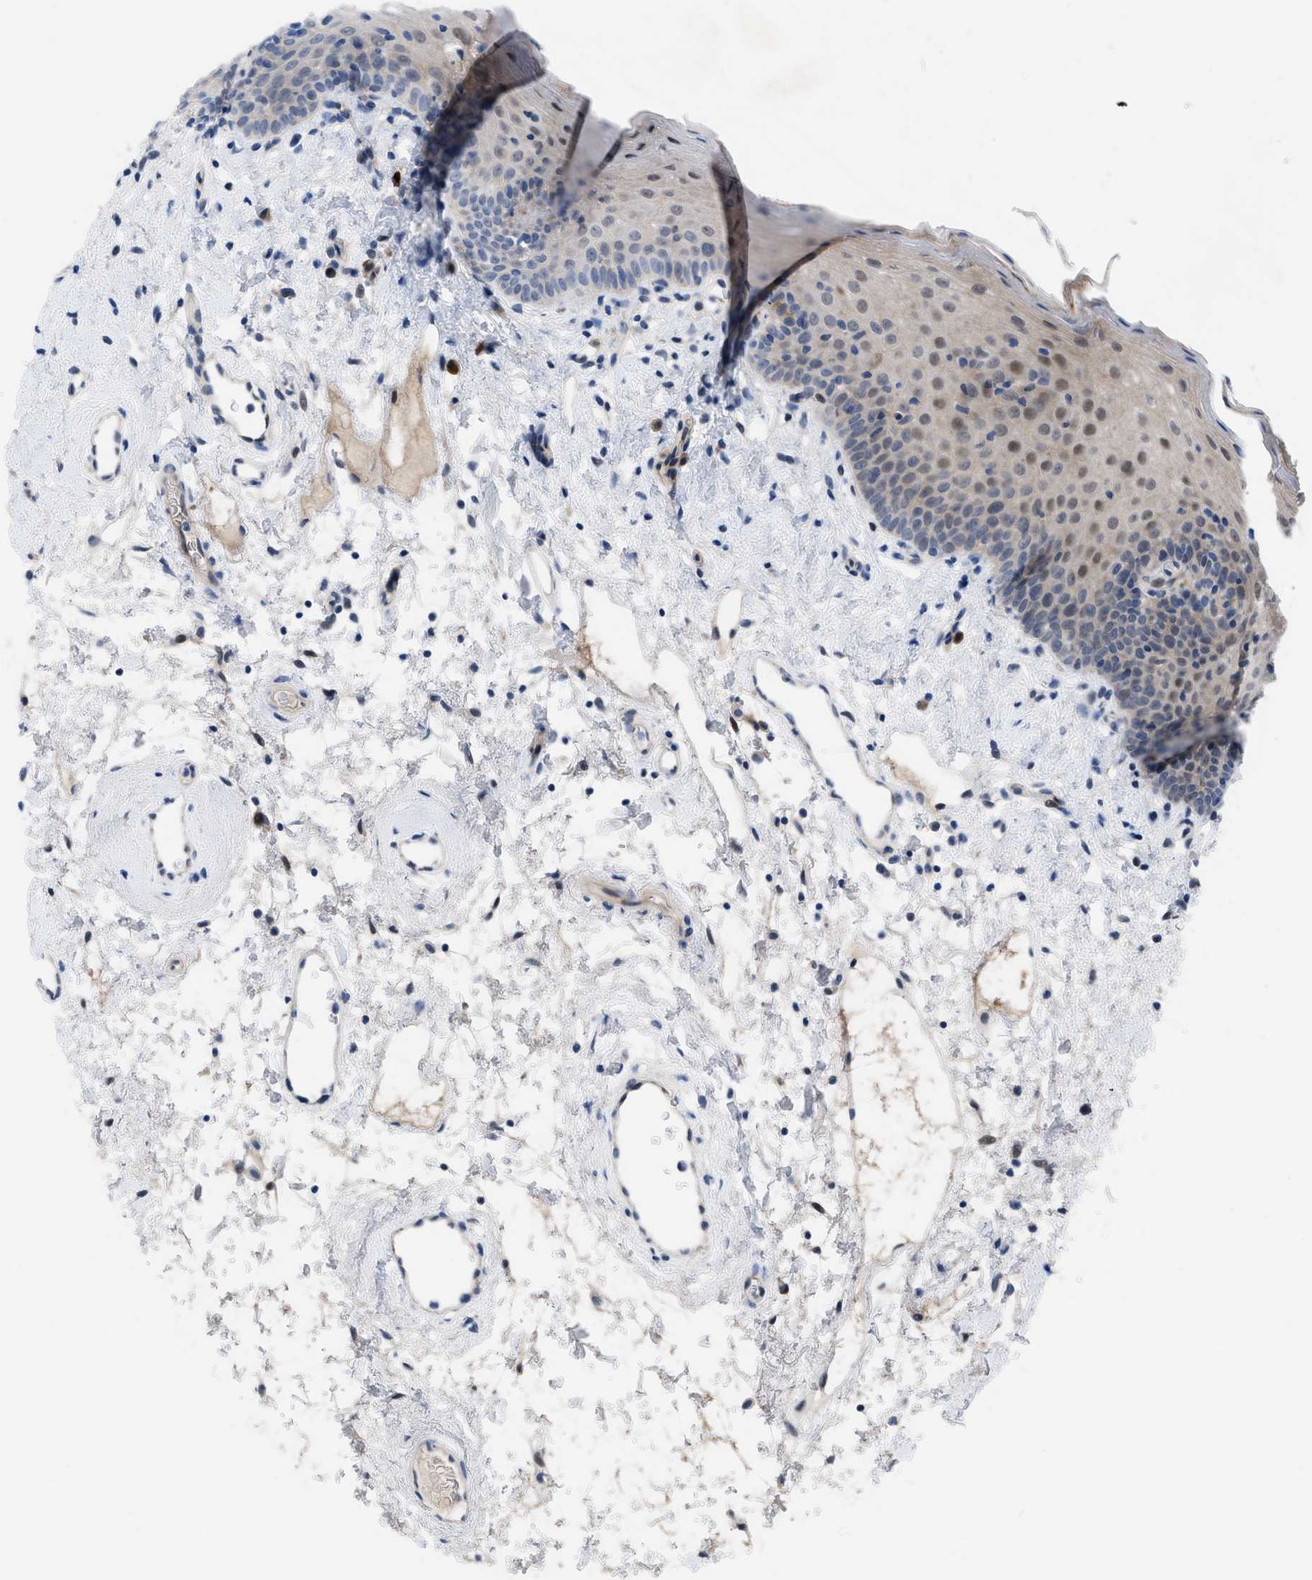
{"staining": {"intensity": "weak", "quantity": "<25%", "location": "nuclear"}, "tissue": "oral mucosa", "cell_type": "Squamous epithelial cells", "image_type": "normal", "snomed": [{"axis": "morphology", "description": "Normal tissue, NOS"}, {"axis": "topography", "description": "Oral tissue"}], "caption": "The immunohistochemistry (IHC) histopathology image has no significant expression in squamous epithelial cells of oral mucosa. (IHC, brightfield microscopy, high magnification).", "gene": "IL17RE", "patient": {"sex": "male", "age": 66}}